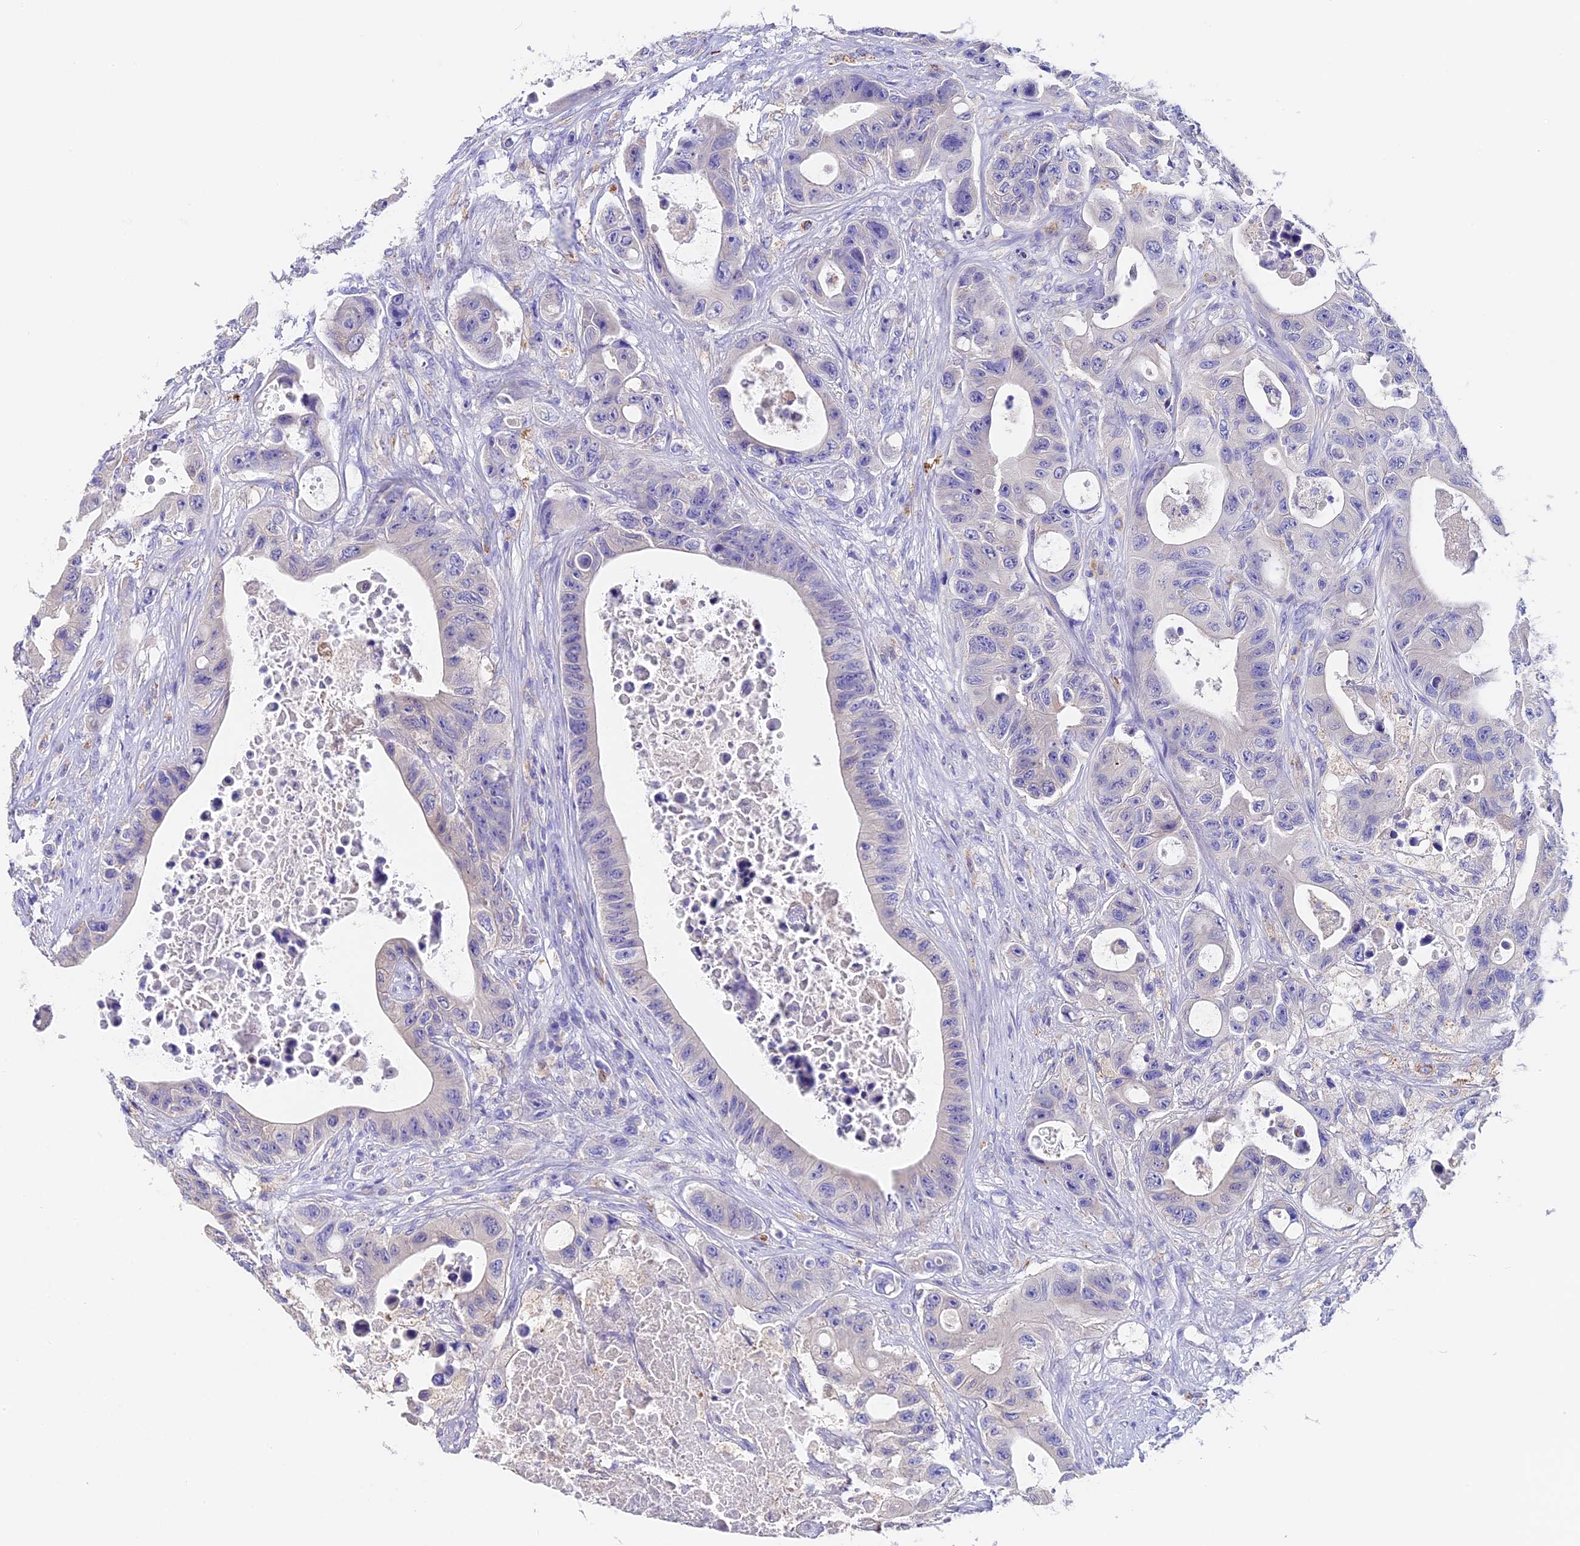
{"staining": {"intensity": "negative", "quantity": "none", "location": "none"}, "tissue": "colorectal cancer", "cell_type": "Tumor cells", "image_type": "cancer", "snomed": [{"axis": "morphology", "description": "Adenocarcinoma, NOS"}, {"axis": "topography", "description": "Colon"}], "caption": "Human colorectal cancer (adenocarcinoma) stained for a protein using immunohistochemistry (IHC) exhibits no expression in tumor cells.", "gene": "LYPD6", "patient": {"sex": "female", "age": 46}}